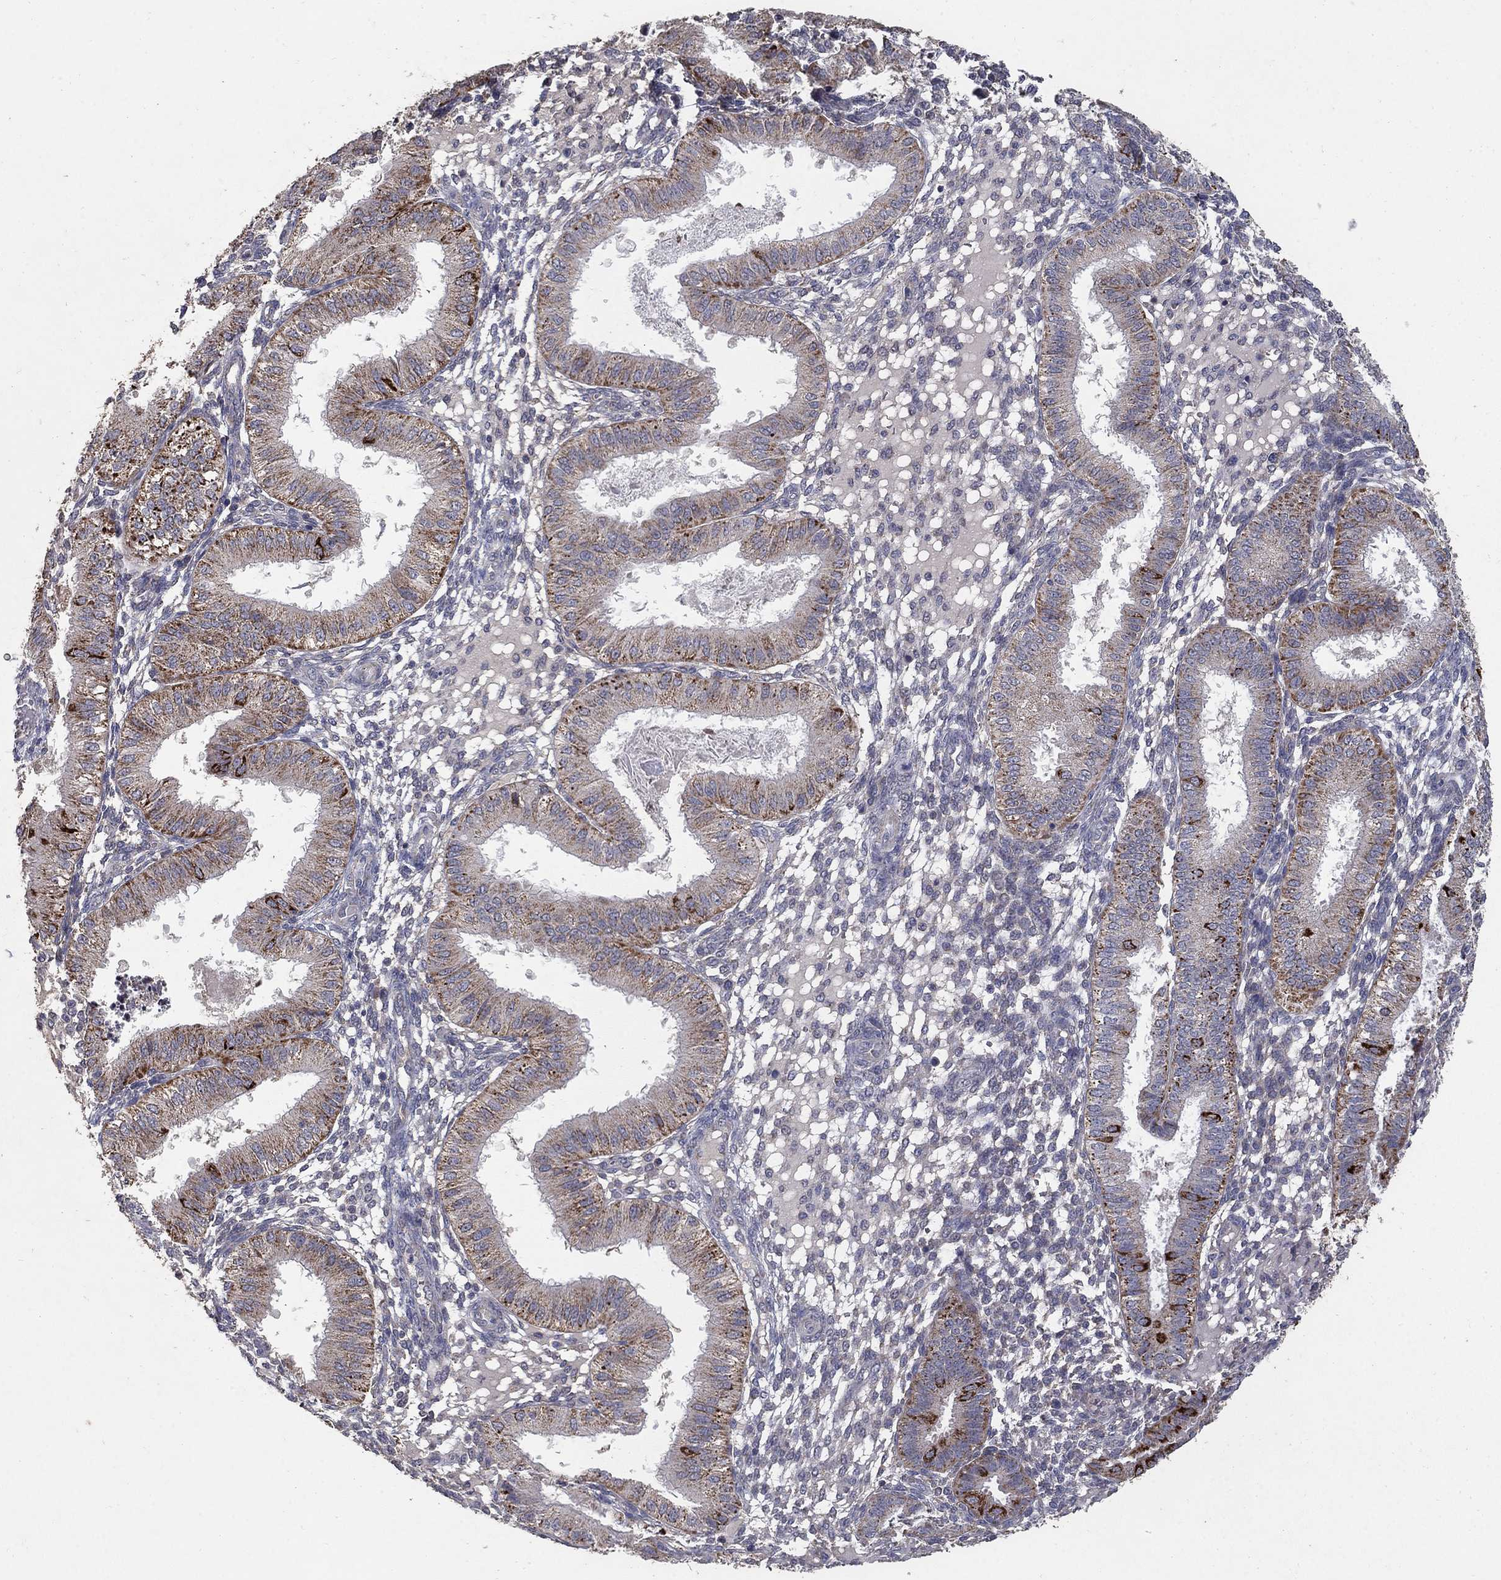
{"staining": {"intensity": "weak", "quantity": "<25%", "location": "cytoplasmic/membranous"}, "tissue": "endometrium", "cell_type": "Cells in endometrial stroma", "image_type": "normal", "snomed": [{"axis": "morphology", "description": "Normal tissue, NOS"}, {"axis": "topography", "description": "Endometrium"}], "caption": "Immunohistochemistry (IHC) of unremarkable endometrium shows no staining in cells in endometrial stroma. The staining was performed using DAB (3,3'-diaminobenzidine) to visualize the protein expression in brown, while the nuclei were stained in blue with hematoxylin (Magnification: 20x).", "gene": "GPSM1", "patient": {"sex": "female", "age": 43}}